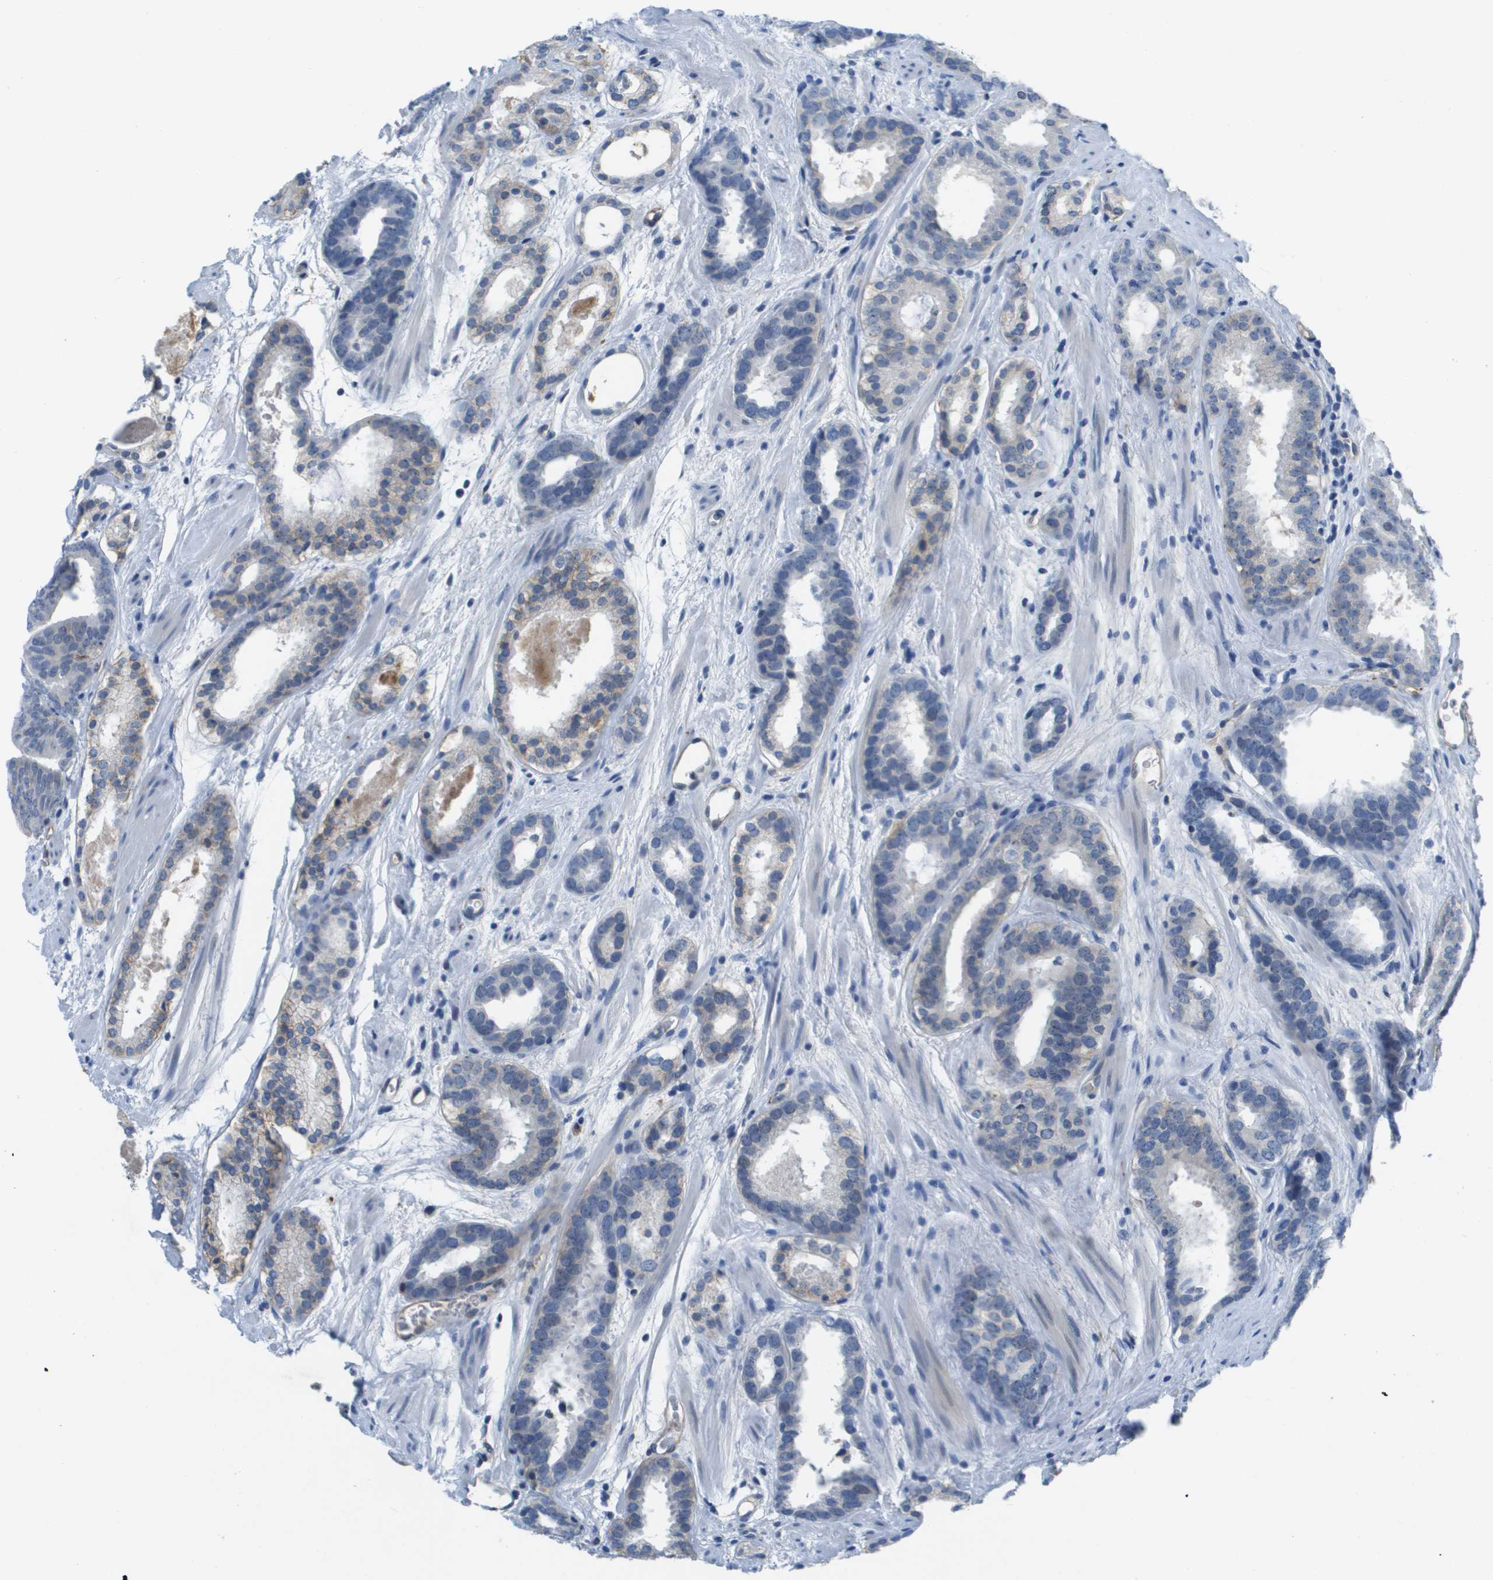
{"staining": {"intensity": "negative", "quantity": "none", "location": "none"}, "tissue": "prostate cancer", "cell_type": "Tumor cells", "image_type": "cancer", "snomed": [{"axis": "morphology", "description": "Adenocarcinoma, Low grade"}, {"axis": "topography", "description": "Prostate"}], "caption": "Immunohistochemistry of prostate cancer (adenocarcinoma (low-grade)) shows no staining in tumor cells.", "gene": "ITGA6", "patient": {"sex": "male", "age": 69}}